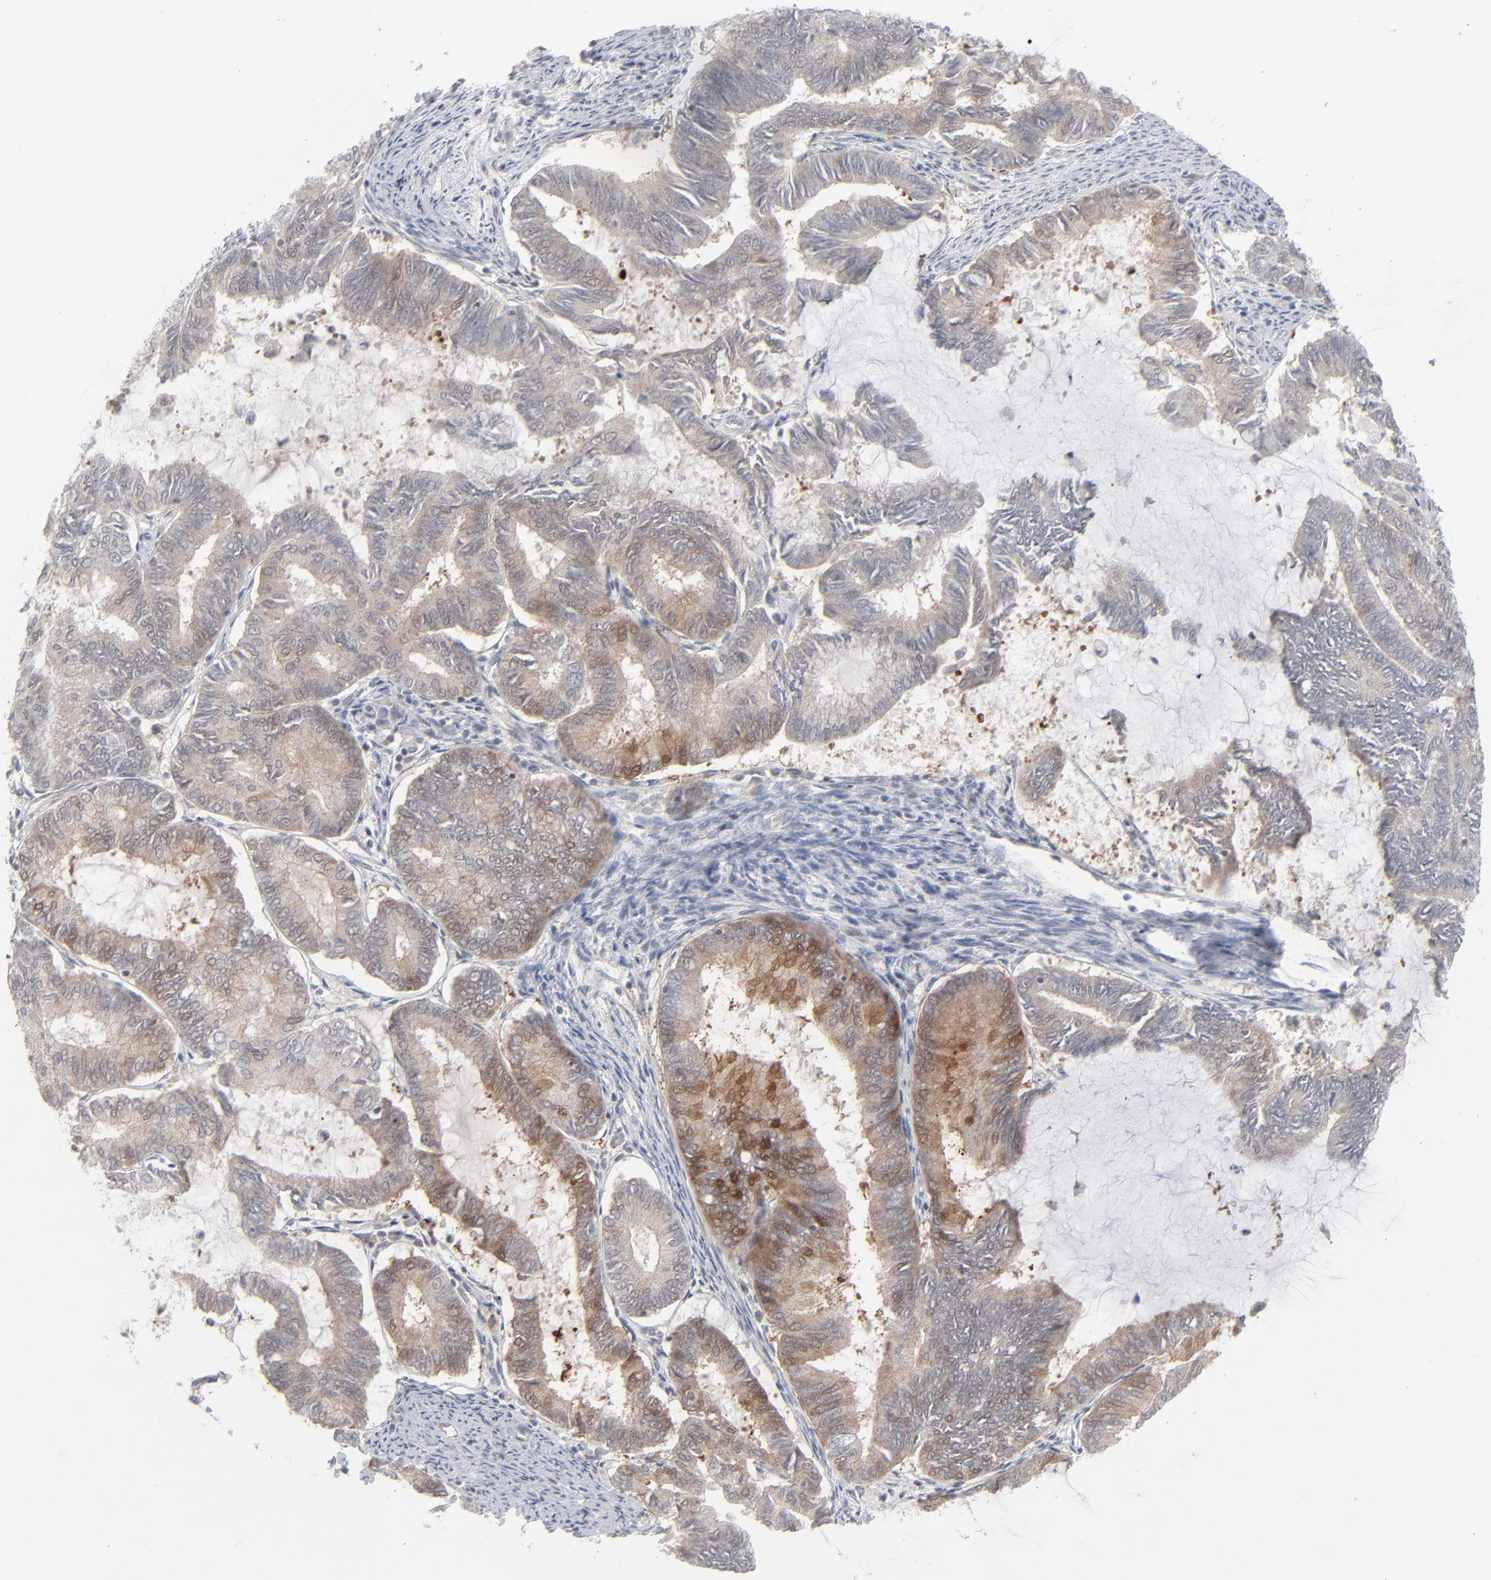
{"staining": {"intensity": "moderate", "quantity": "<25%", "location": "cytoplasmic/membranous,nuclear"}, "tissue": "endometrial cancer", "cell_type": "Tumor cells", "image_type": "cancer", "snomed": [{"axis": "morphology", "description": "Adenocarcinoma, NOS"}, {"axis": "topography", "description": "Endometrium"}], "caption": "A high-resolution micrograph shows immunohistochemistry (IHC) staining of endometrial adenocarcinoma, which shows moderate cytoplasmic/membranous and nuclear staining in about <25% of tumor cells.", "gene": "POF1B", "patient": {"sex": "female", "age": 86}}